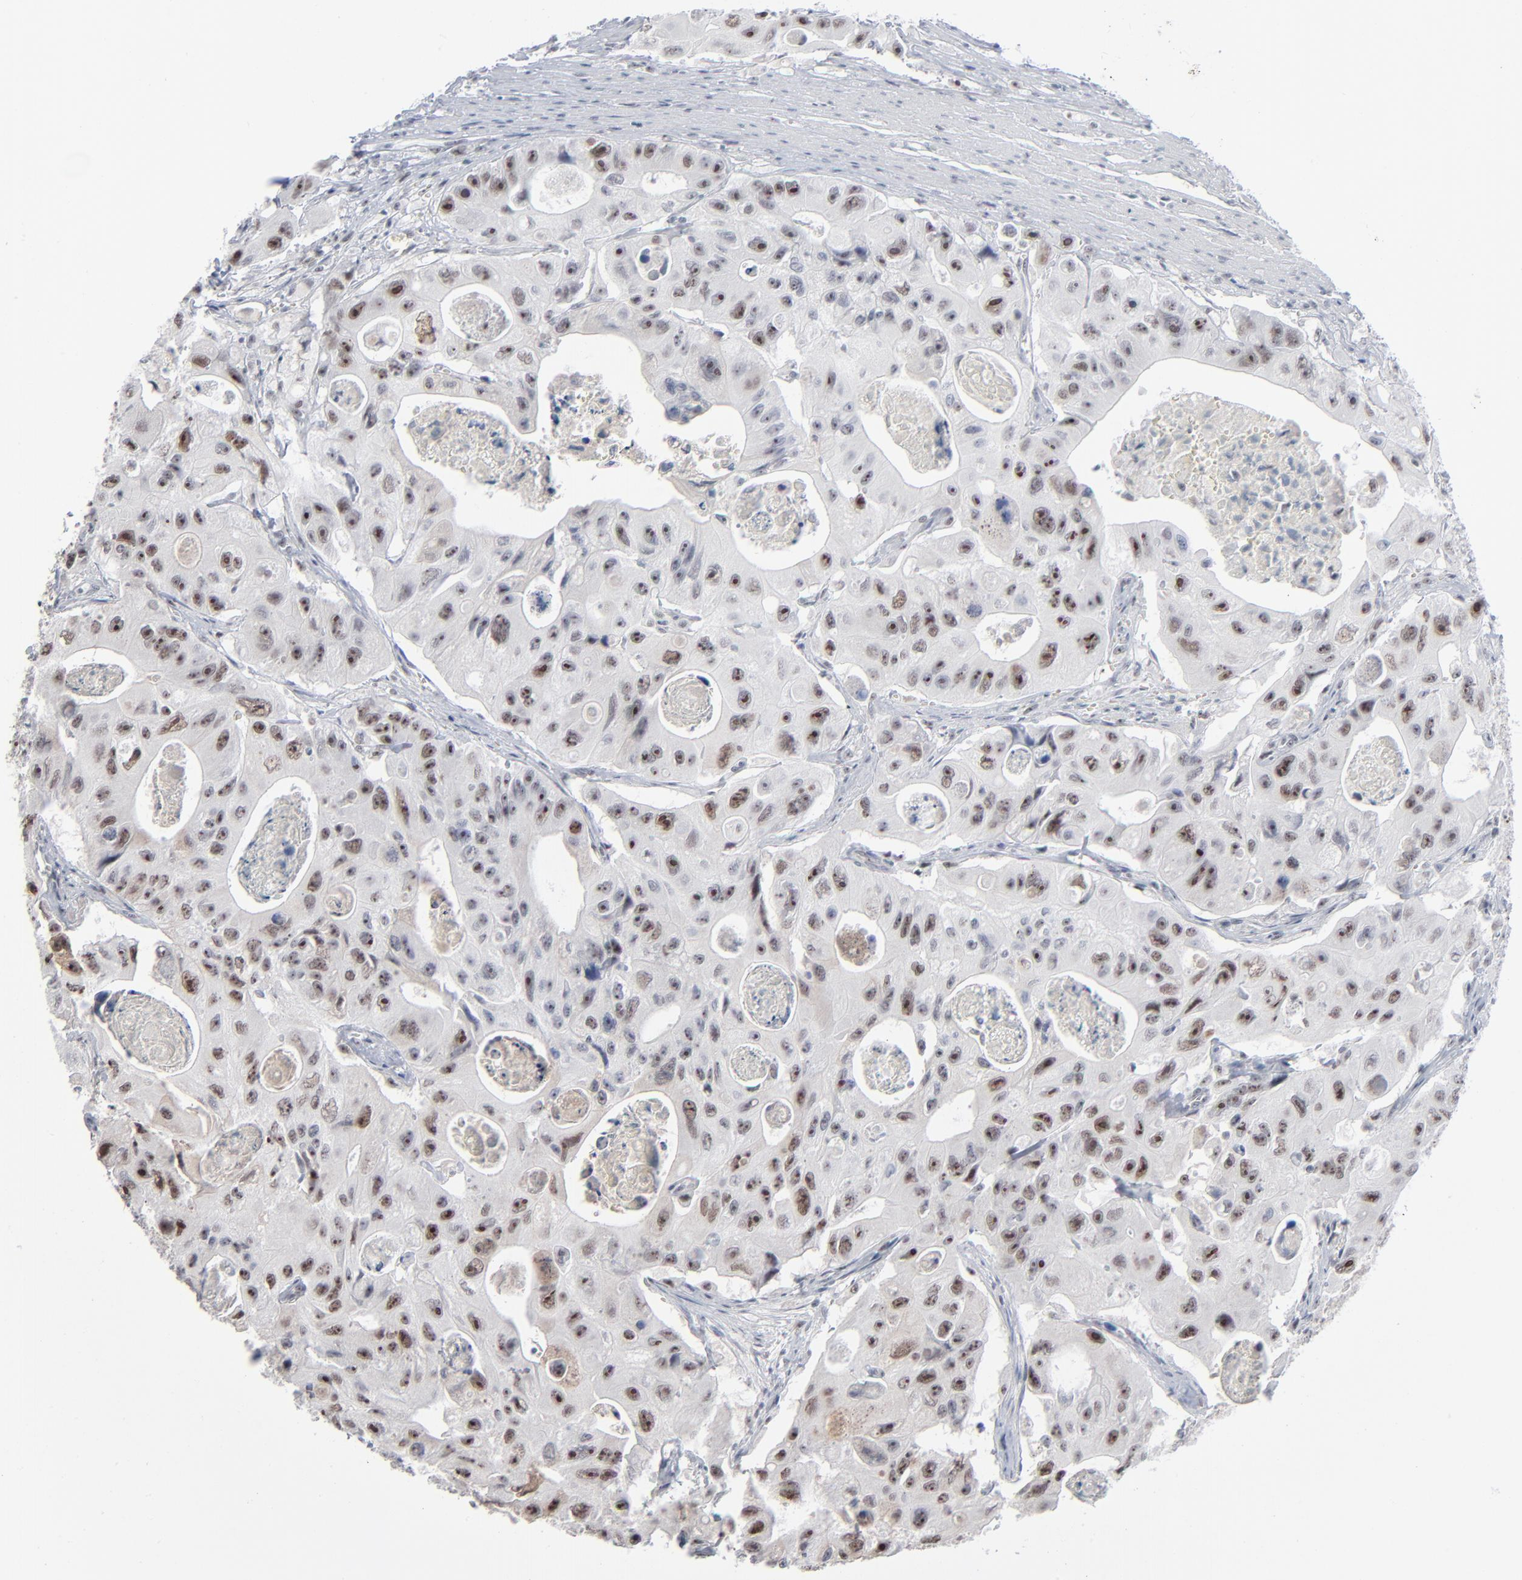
{"staining": {"intensity": "moderate", "quantity": ">75%", "location": "nuclear"}, "tissue": "colorectal cancer", "cell_type": "Tumor cells", "image_type": "cancer", "snomed": [{"axis": "morphology", "description": "Adenocarcinoma, NOS"}, {"axis": "topography", "description": "Colon"}], "caption": "There is medium levels of moderate nuclear staining in tumor cells of colorectal cancer (adenocarcinoma), as demonstrated by immunohistochemical staining (brown color).", "gene": "MPHOSPH6", "patient": {"sex": "female", "age": 46}}